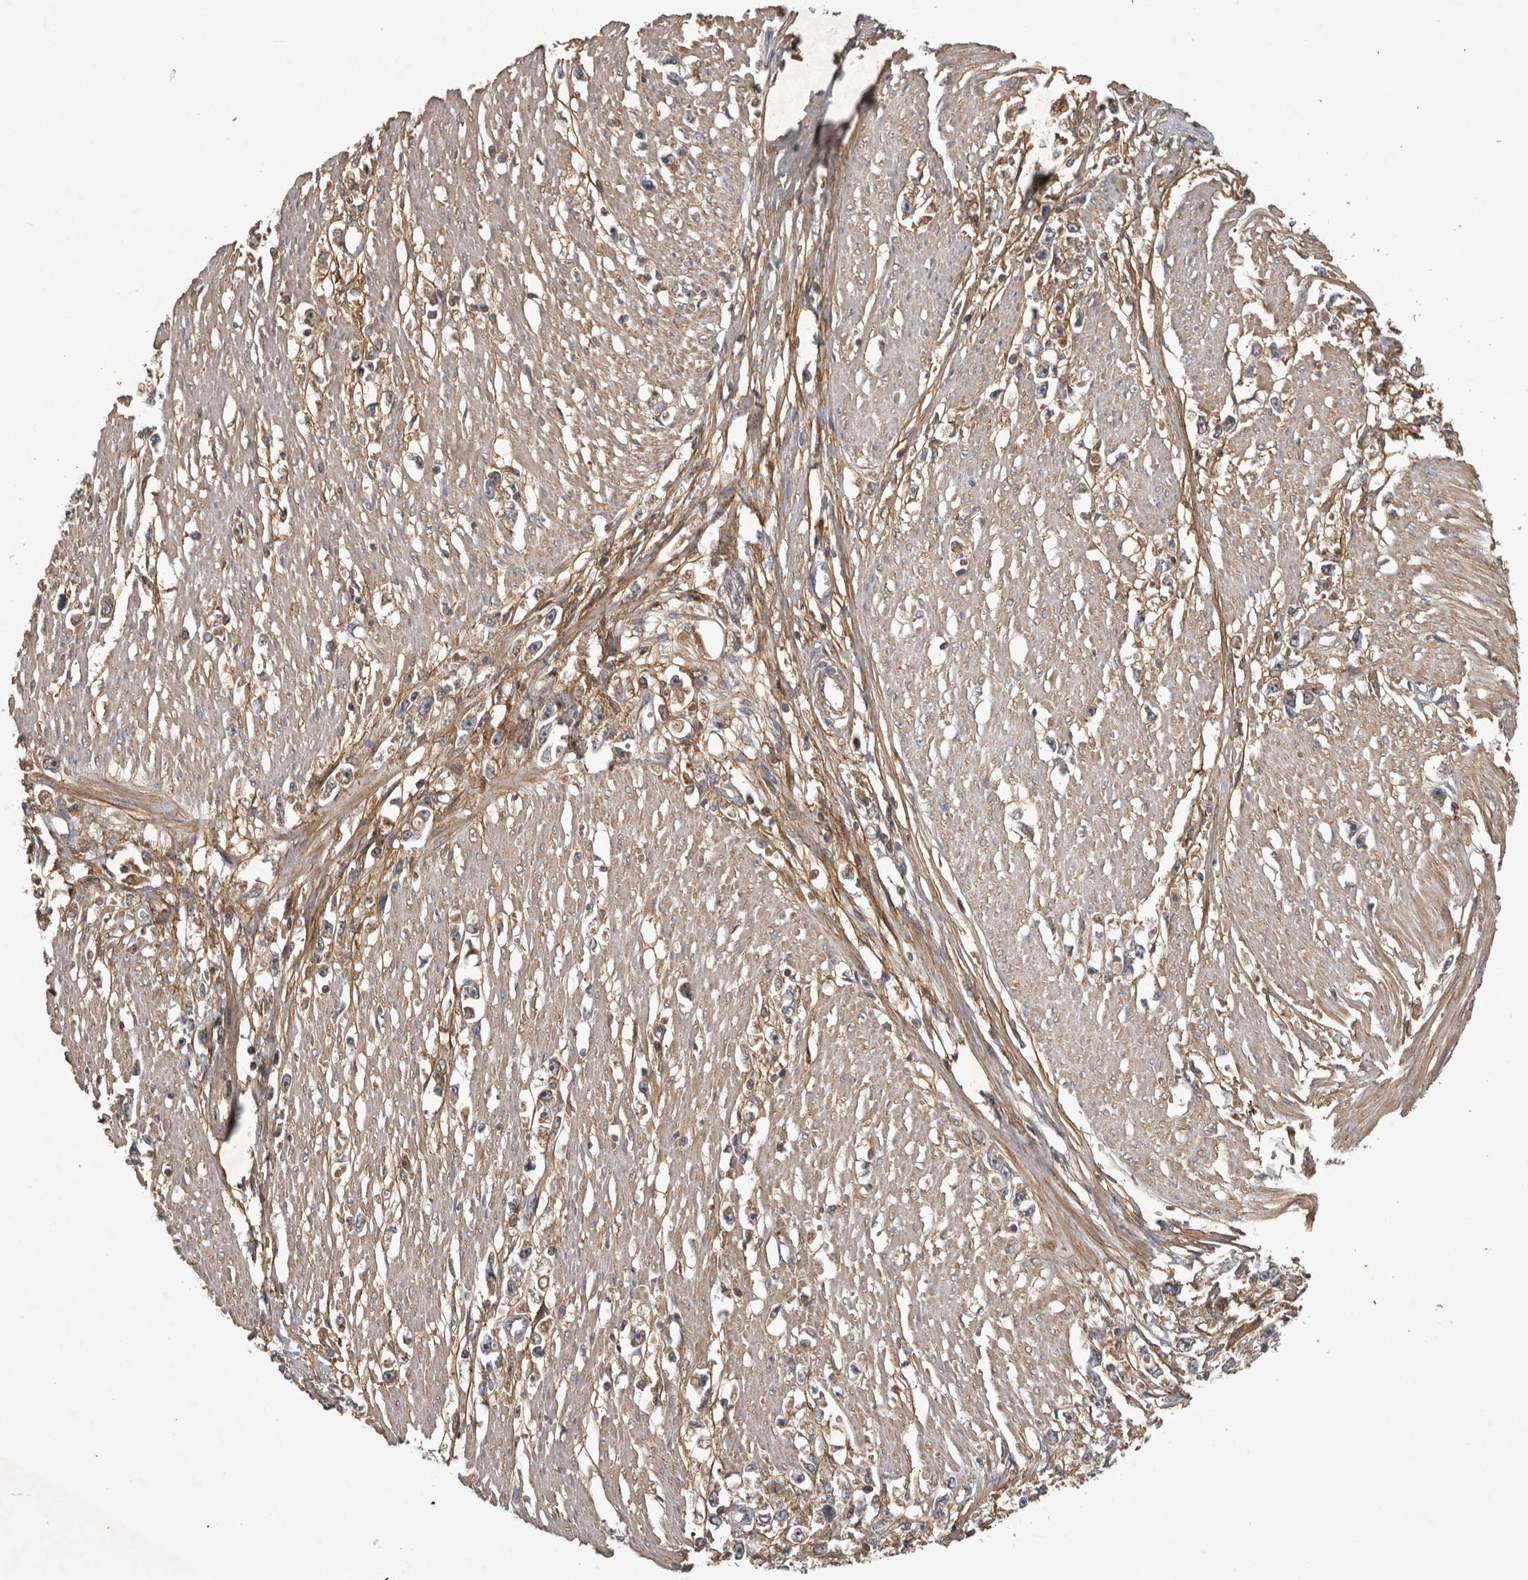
{"staining": {"intensity": "weak", "quantity": ">75%", "location": "cytoplasmic/membranous"}, "tissue": "stomach cancer", "cell_type": "Tumor cells", "image_type": "cancer", "snomed": [{"axis": "morphology", "description": "Adenocarcinoma, NOS"}, {"axis": "topography", "description": "Stomach"}], "caption": "Human stomach cancer (adenocarcinoma) stained for a protein (brown) demonstrates weak cytoplasmic/membranous positive staining in approximately >75% of tumor cells.", "gene": "TRMT61B", "patient": {"sex": "female", "age": 59}}